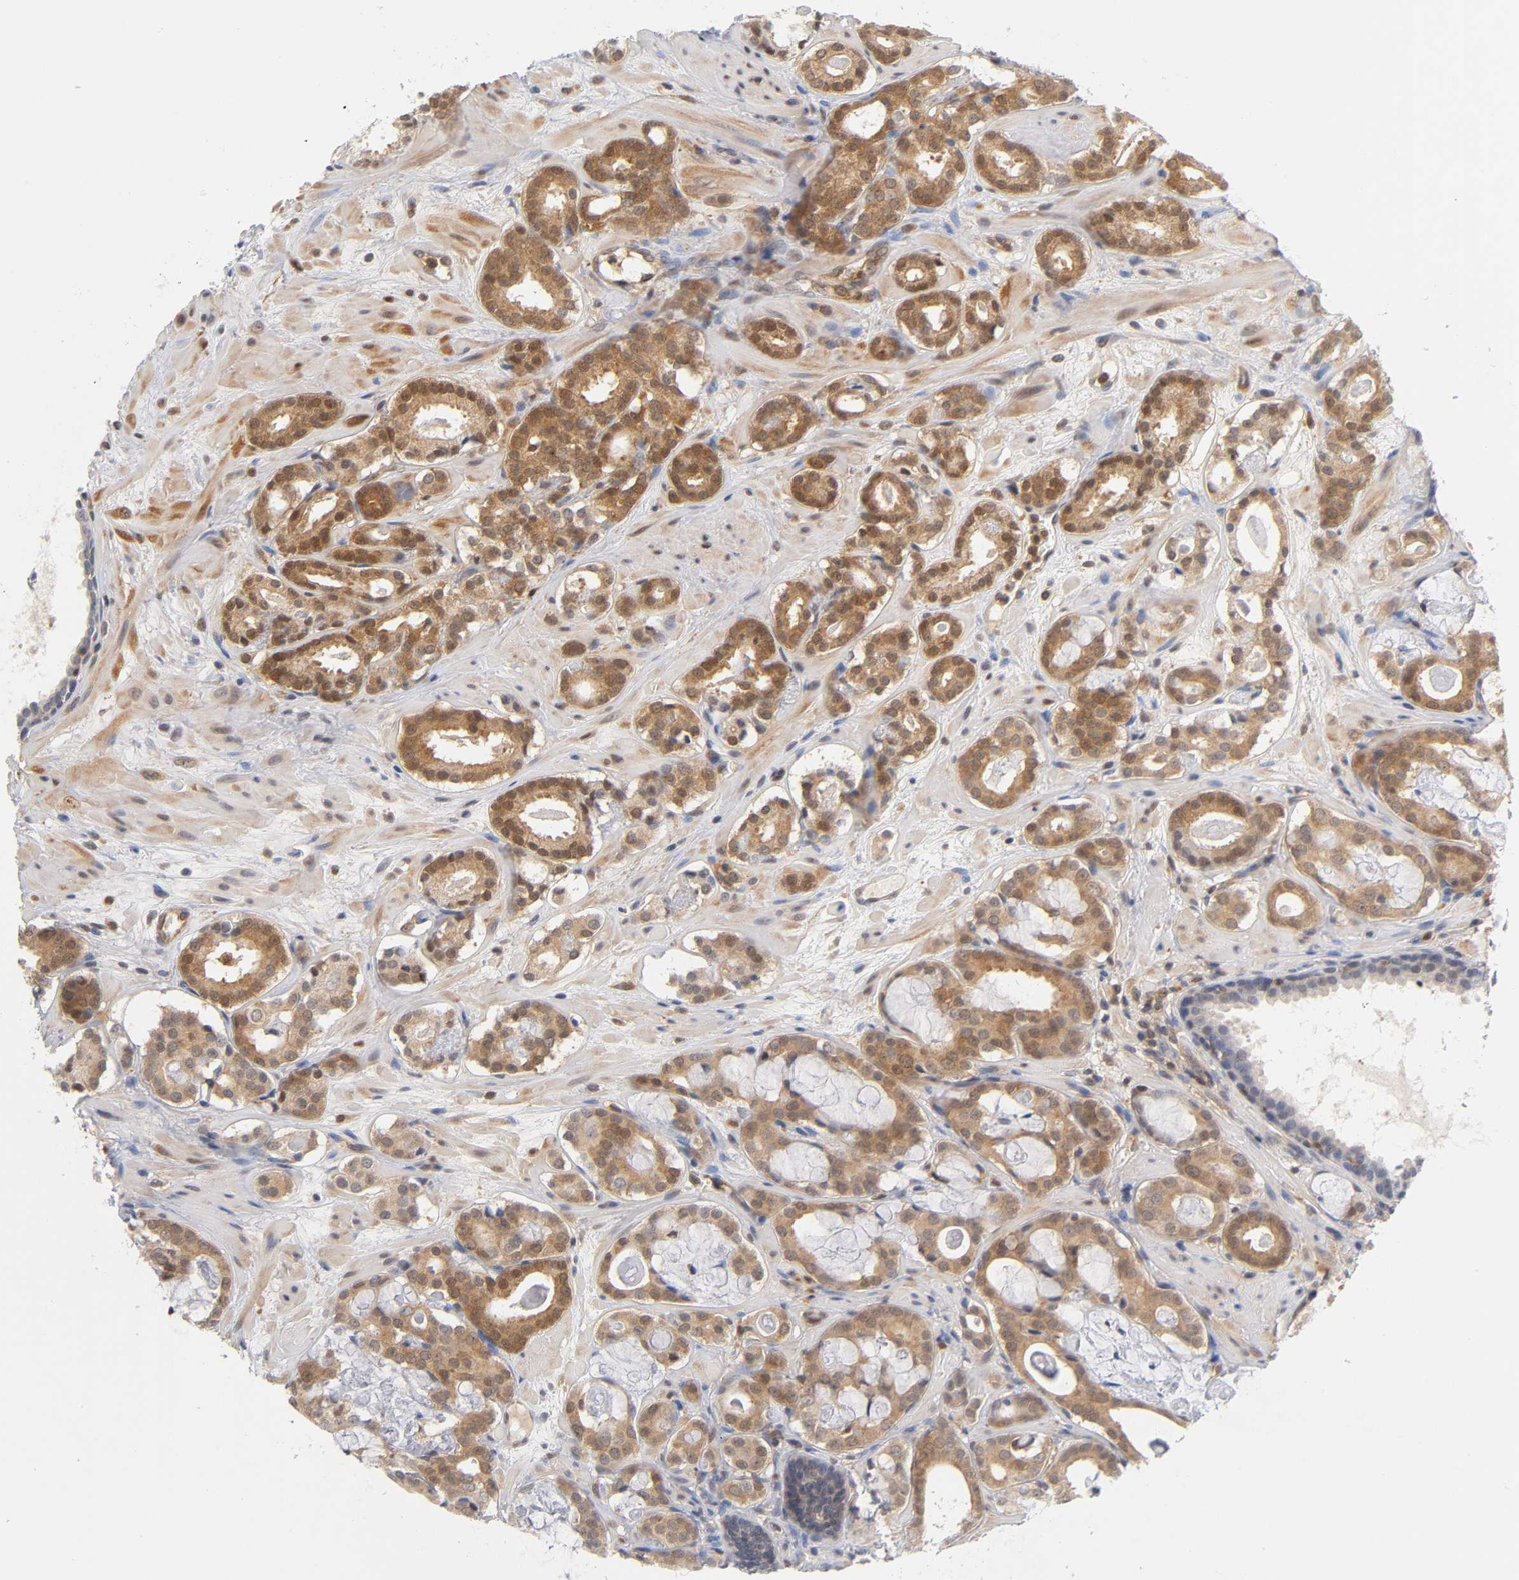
{"staining": {"intensity": "strong", "quantity": ">75%", "location": "cytoplasmic/membranous"}, "tissue": "prostate cancer", "cell_type": "Tumor cells", "image_type": "cancer", "snomed": [{"axis": "morphology", "description": "Adenocarcinoma, Low grade"}, {"axis": "topography", "description": "Prostate"}], "caption": "Immunohistochemical staining of prostate cancer (adenocarcinoma (low-grade)) demonstrates high levels of strong cytoplasmic/membranous positivity in approximately >75% of tumor cells. The protein is stained brown, and the nuclei are stained in blue (DAB IHC with brightfield microscopy, high magnification).", "gene": "DFFB", "patient": {"sex": "male", "age": 57}}